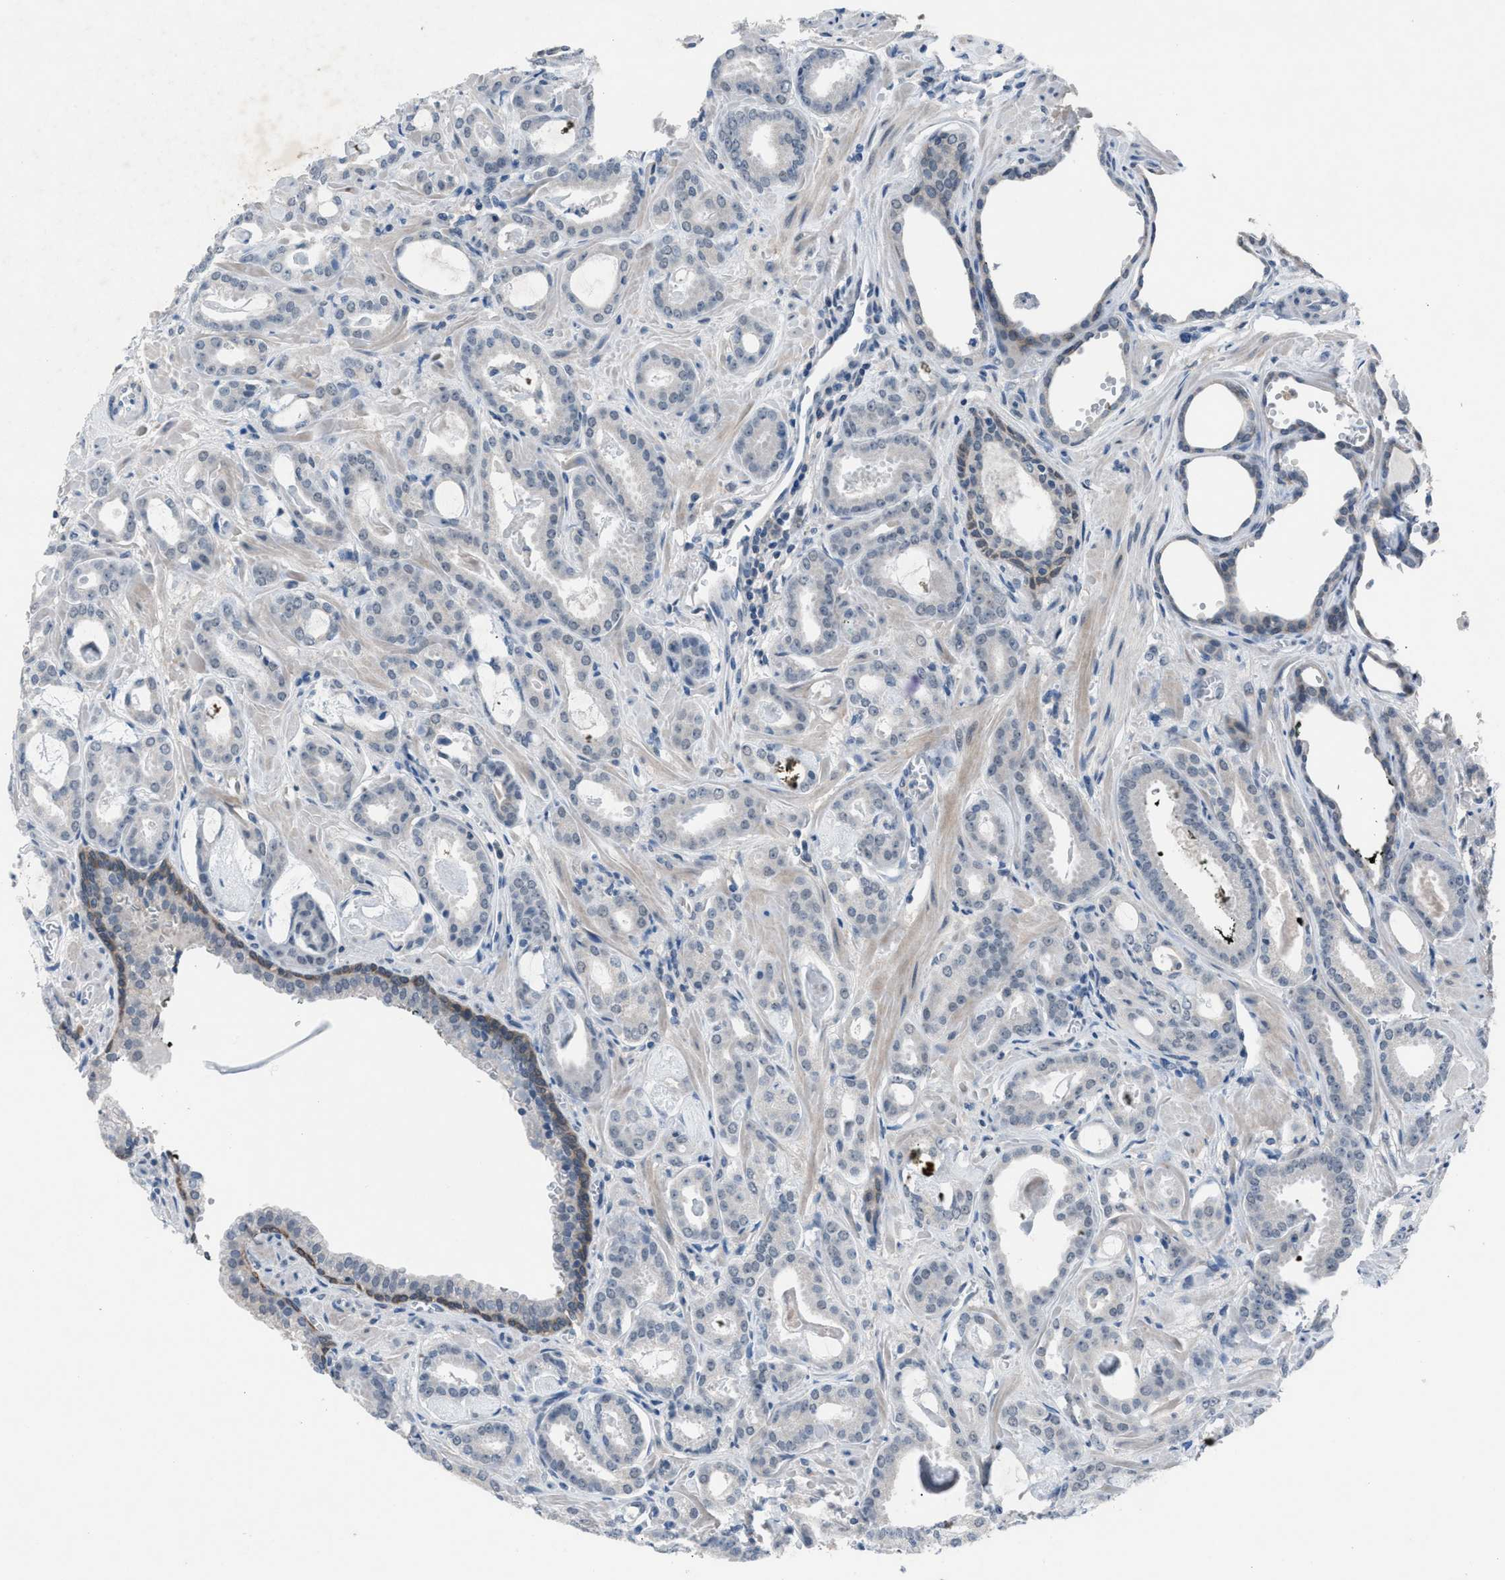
{"staining": {"intensity": "negative", "quantity": "none", "location": "none"}, "tissue": "prostate cancer", "cell_type": "Tumor cells", "image_type": "cancer", "snomed": [{"axis": "morphology", "description": "Adenocarcinoma, Low grade"}, {"axis": "topography", "description": "Prostate"}], "caption": "IHC of human low-grade adenocarcinoma (prostate) shows no staining in tumor cells.", "gene": "ANAPC11", "patient": {"sex": "male", "age": 53}}